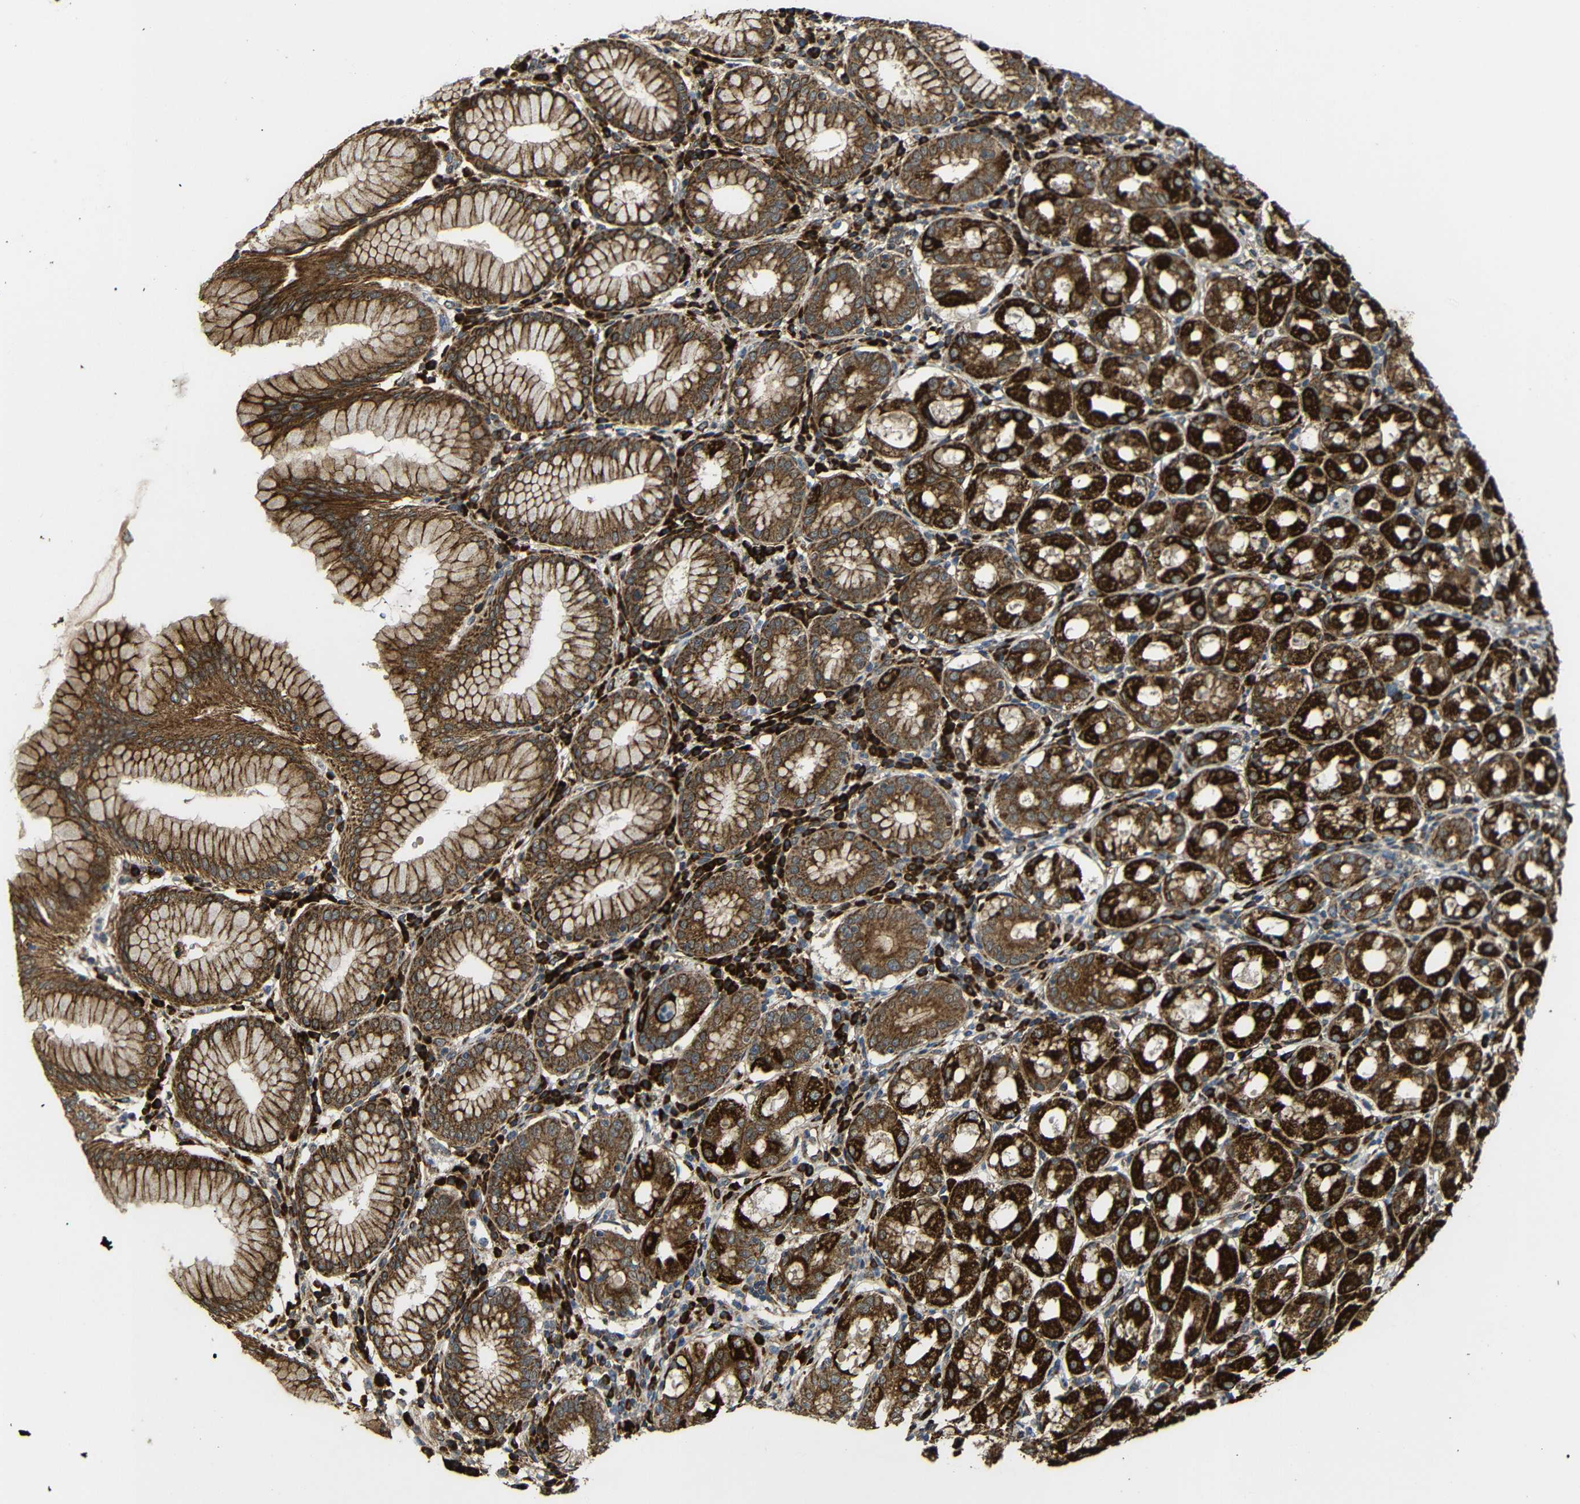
{"staining": {"intensity": "strong", "quantity": ">75%", "location": "cytoplasmic/membranous"}, "tissue": "stomach", "cell_type": "Glandular cells", "image_type": "normal", "snomed": [{"axis": "morphology", "description": "Normal tissue, NOS"}, {"axis": "topography", "description": "Stomach"}, {"axis": "topography", "description": "Stomach, lower"}], "caption": "The histopathology image displays immunohistochemical staining of unremarkable stomach. There is strong cytoplasmic/membranous staining is present in approximately >75% of glandular cells.", "gene": "KANK4", "patient": {"sex": "female", "age": 56}}